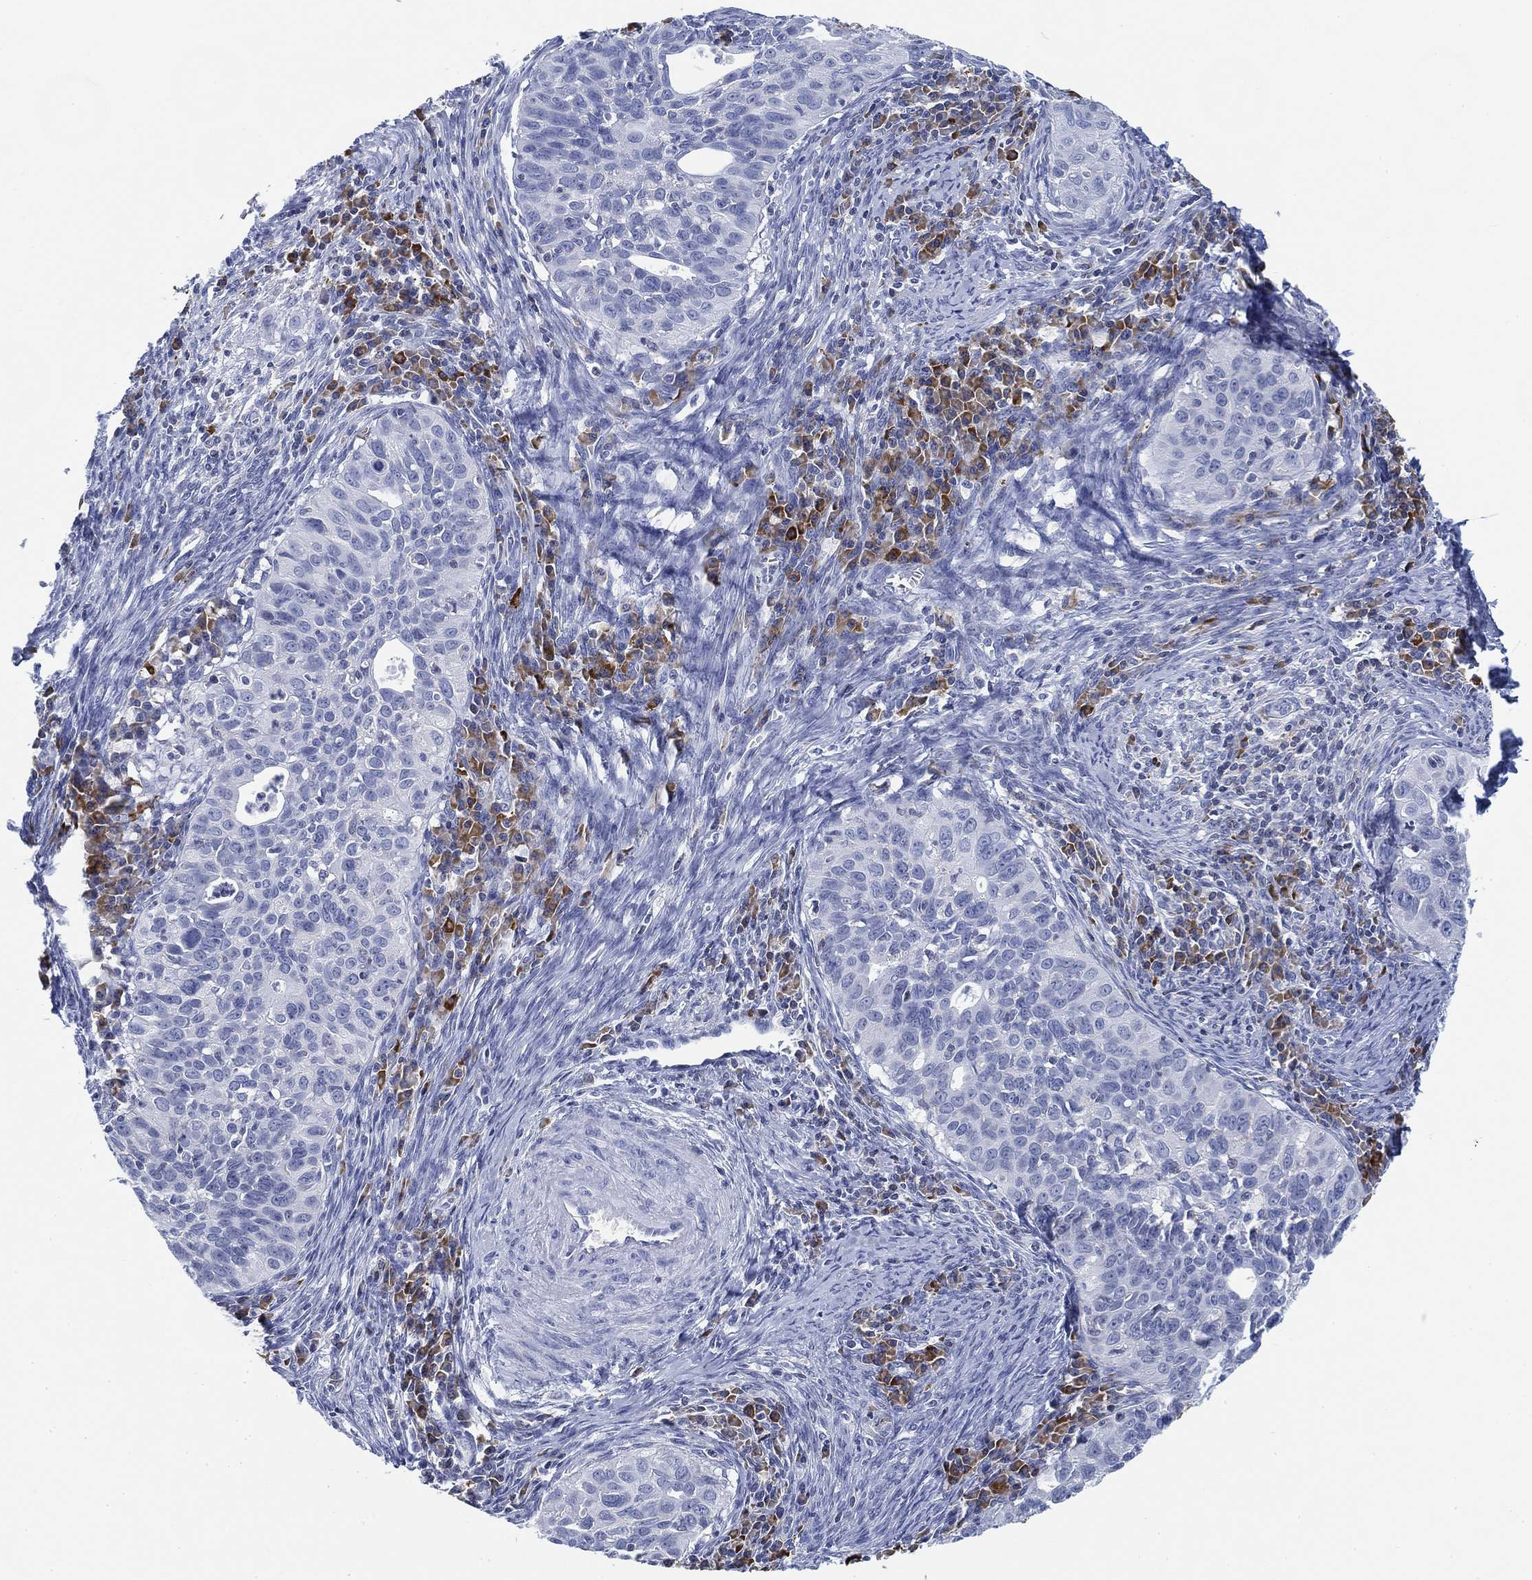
{"staining": {"intensity": "negative", "quantity": "none", "location": "none"}, "tissue": "cervical cancer", "cell_type": "Tumor cells", "image_type": "cancer", "snomed": [{"axis": "morphology", "description": "Squamous cell carcinoma, NOS"}, {"axis": "topography", "description": "Cervix"}], "caption": "Cervical cancer was stained to show a protein in brown. There is no significant staining in tumor cells.", "gene": "FYB1", "patient": {"sex": "female", "age": 26}}